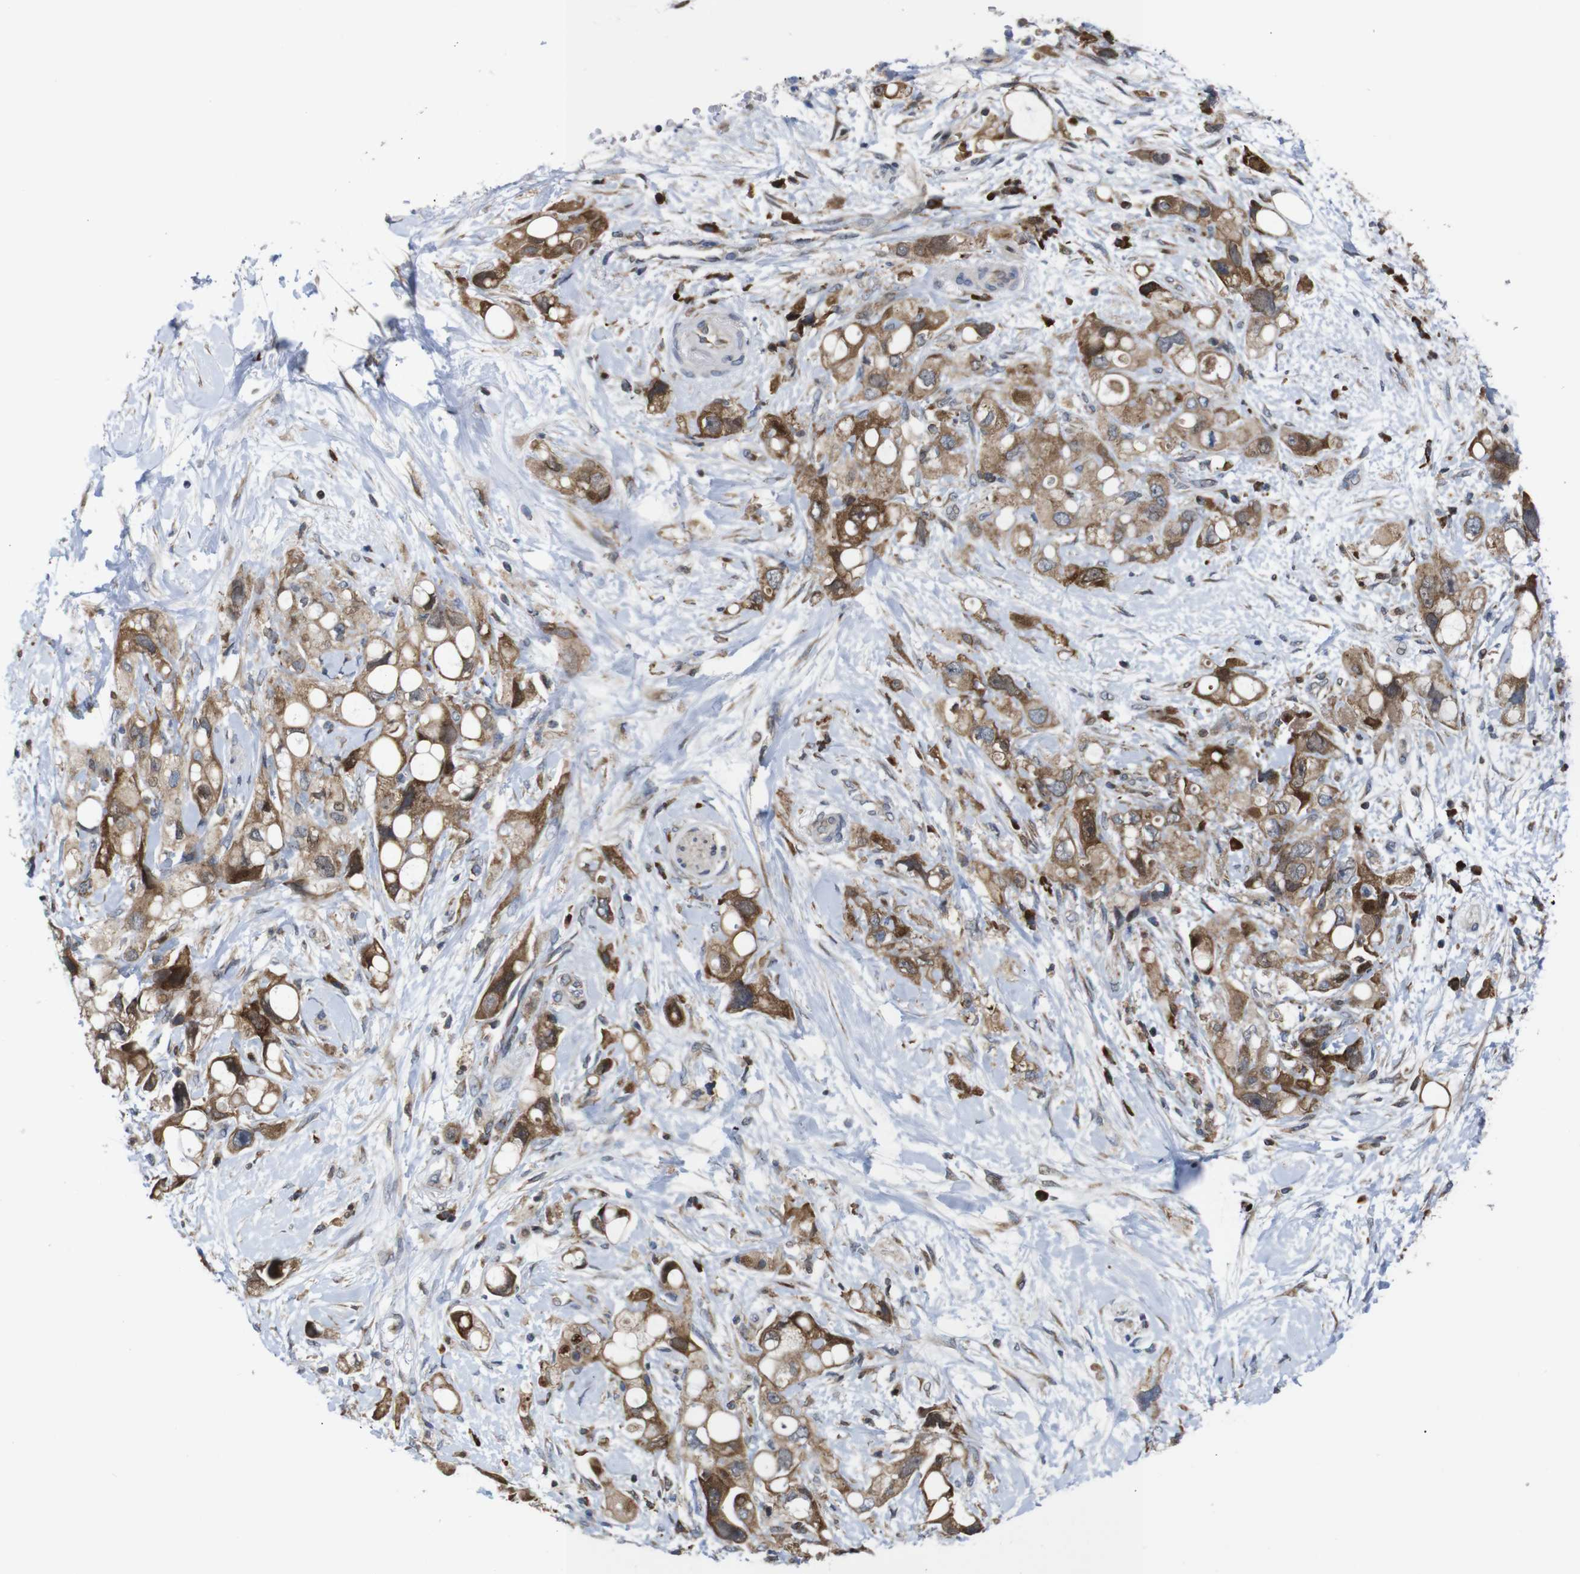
{"staining": {"intensity": "moderate", "quantity": ">75%", "location": "cytoplasmic/membranous"}, "tissue": "pancreatic cancer", "cell_type": "Tumor cells", "image_type": "cancer", "snomed": [{"axis": "morphology", "description": "Adenocarcinoma, NOS"}, {"axis": "topography", "description": "Pancreas"}], "caption": "A high-resolution image shows immunohistochemistry (IHC) staining of pancreatic cancer, which displays moderate cytoplasmic/membranous staining in about >75% of tumor cells. The staining was performed using DAB (3,3'-diaminobenzidine), with brown indicating positive protein expression. Nuclei are stained blue with hematoxylin.", "gene": "PTPN1", "patient": {"sex": "female", "age": 56}}